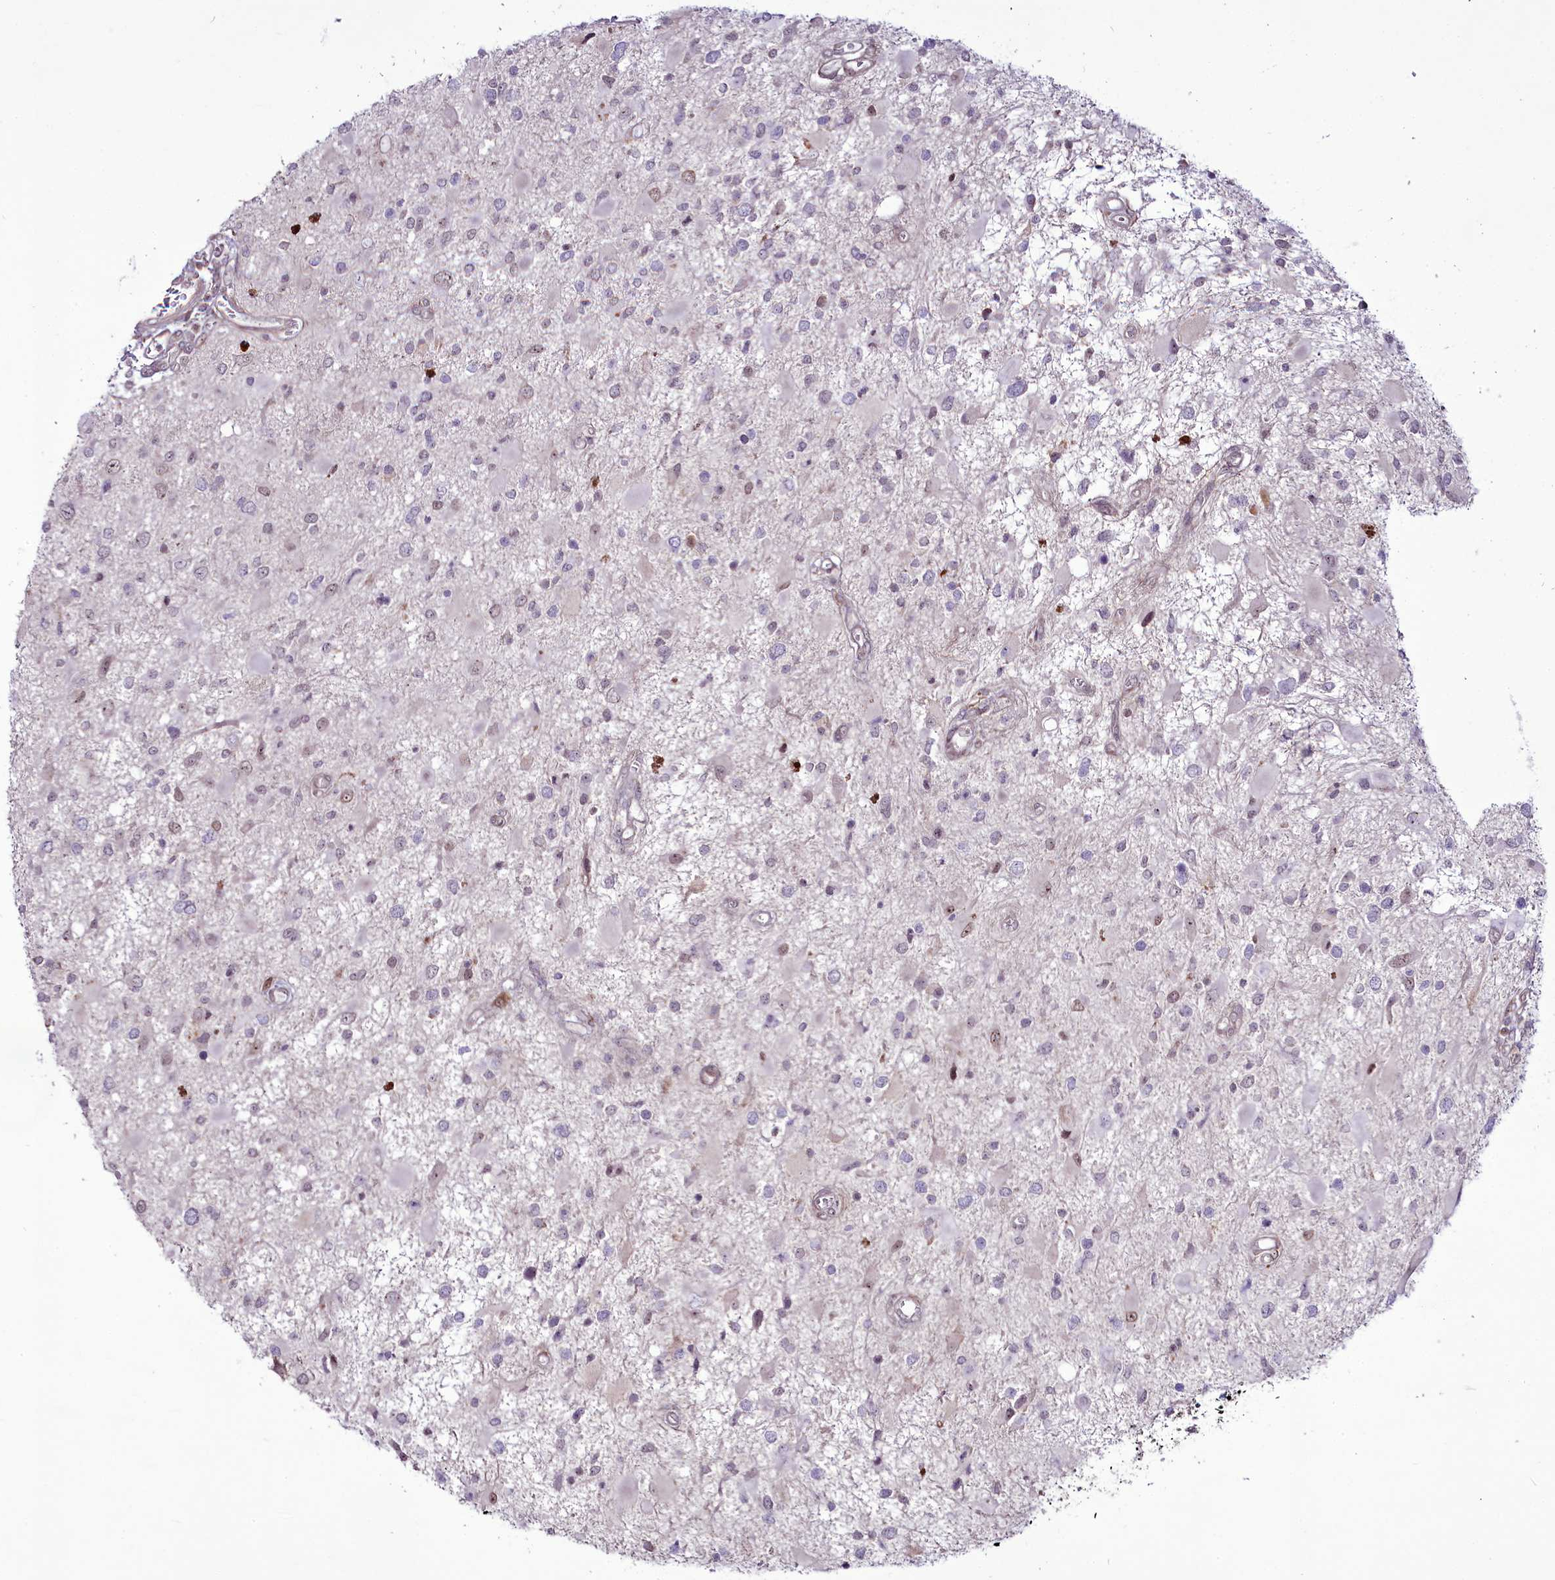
{"staining": {"intensity": "negative", "quantity": "none", "location": "none"}, "tissue": "glioma", "cell_type": "Tumor cells", "image_type": "cancer", "snomed": [{"axis": "morphology", "description": "Glioma, malignant, High grade"}, {"axis": "topography", "description": "Brain"}], "caption": "DAB (3,3'-diaminobenzidine) immunohistochemical staining of glioma demonstrates no significant positivity in tumor cells.", "gene": "RSBN1", "patient": {"sex": "male", "age": 53}}